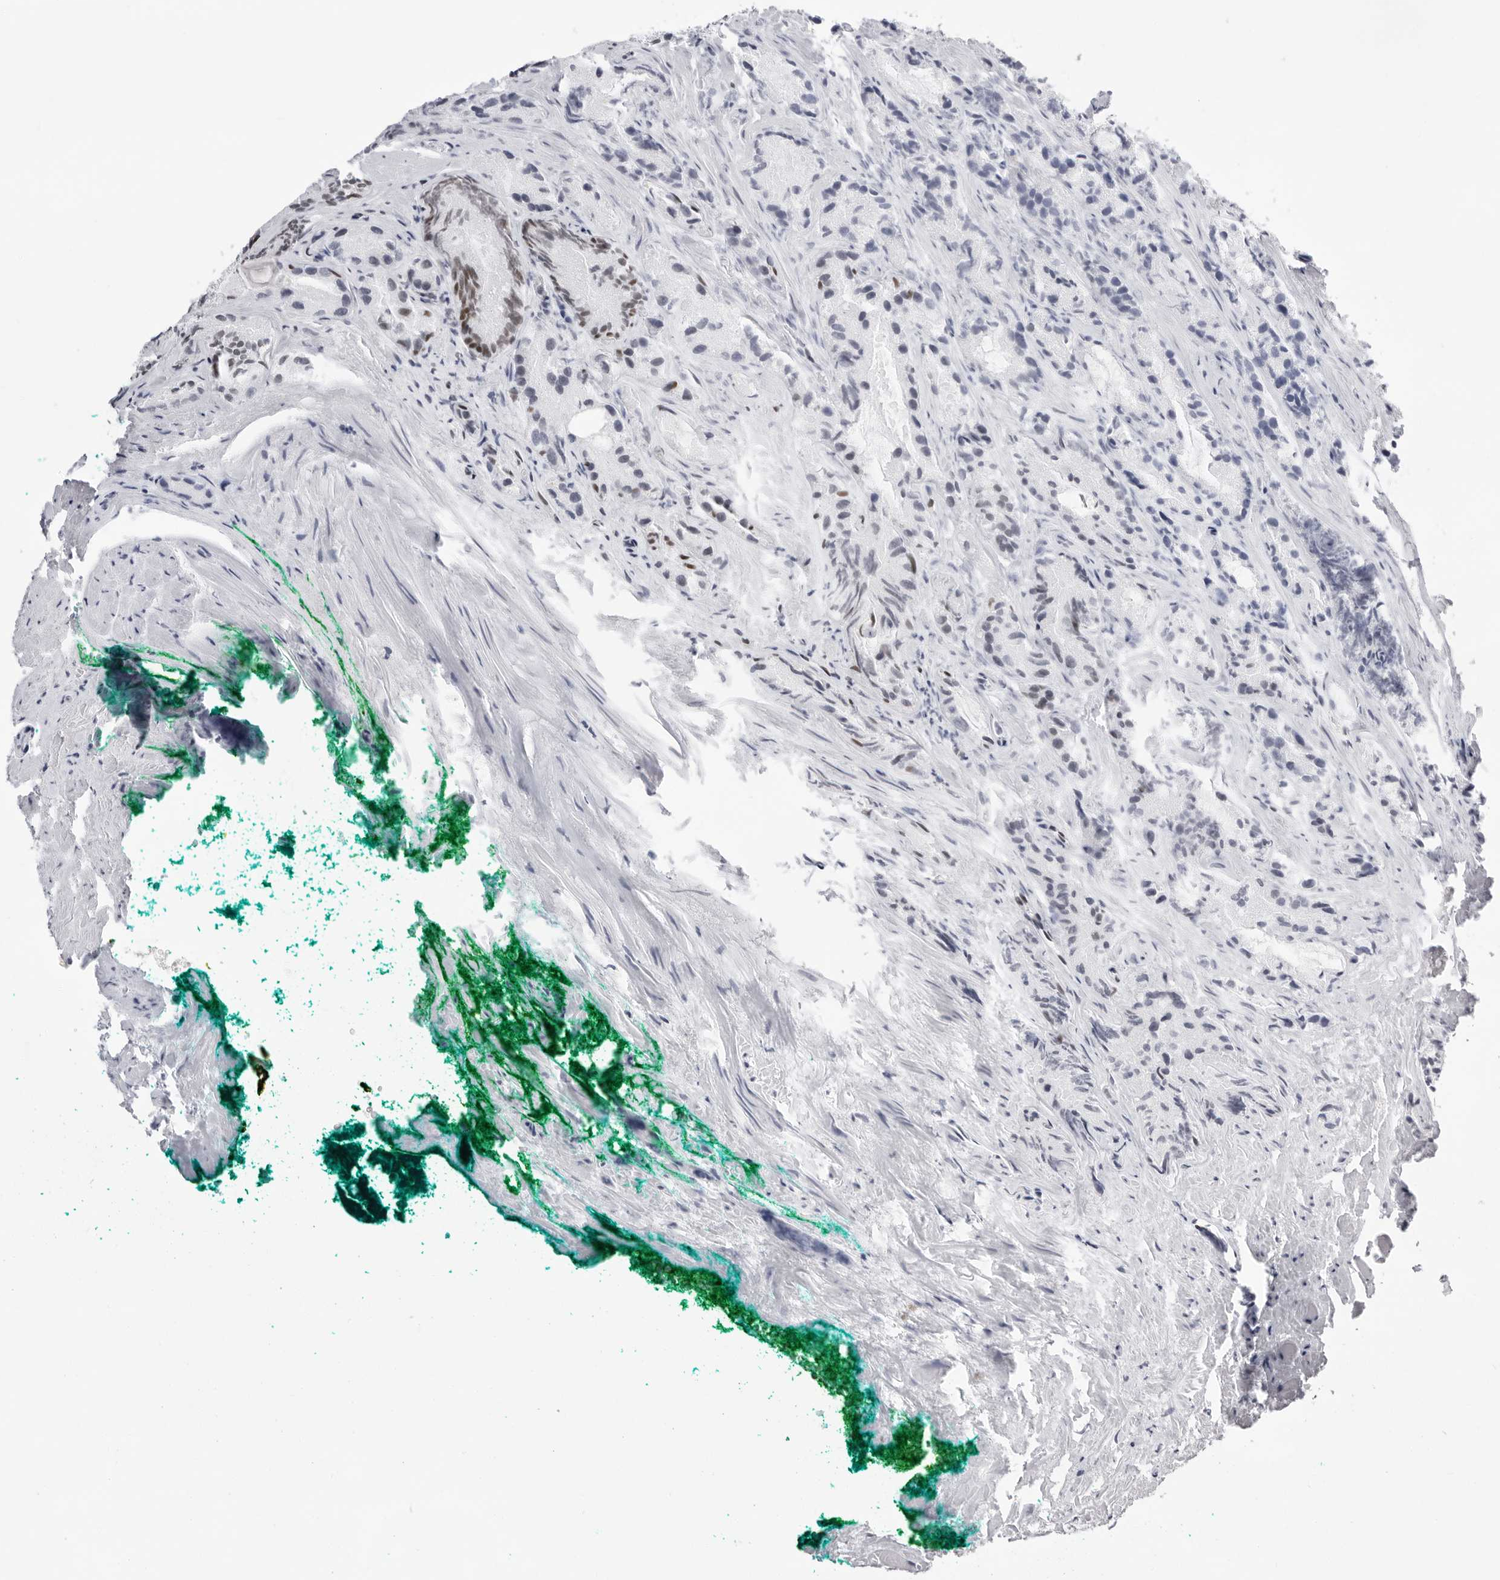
{"staining": {"intensity": "negative", "quantity": "none", "location": "none"}, "tissue": "prostate cancer", "cell_type": "Tumor cells", "image_type": "cancer", "snomed": [{"axis": "morphology", "description": "Adenocarcinoma, Low grade"}, {"axis": "topography", "description": "Prostate"}], "caption": "Immunohistochemical staining of human prostate adenocarcinoma (low-grade) exhibits no significant positivity in tumor cells.", "gene": "IRF2BP2", "patient": {"sex": "male", "age": 62}}